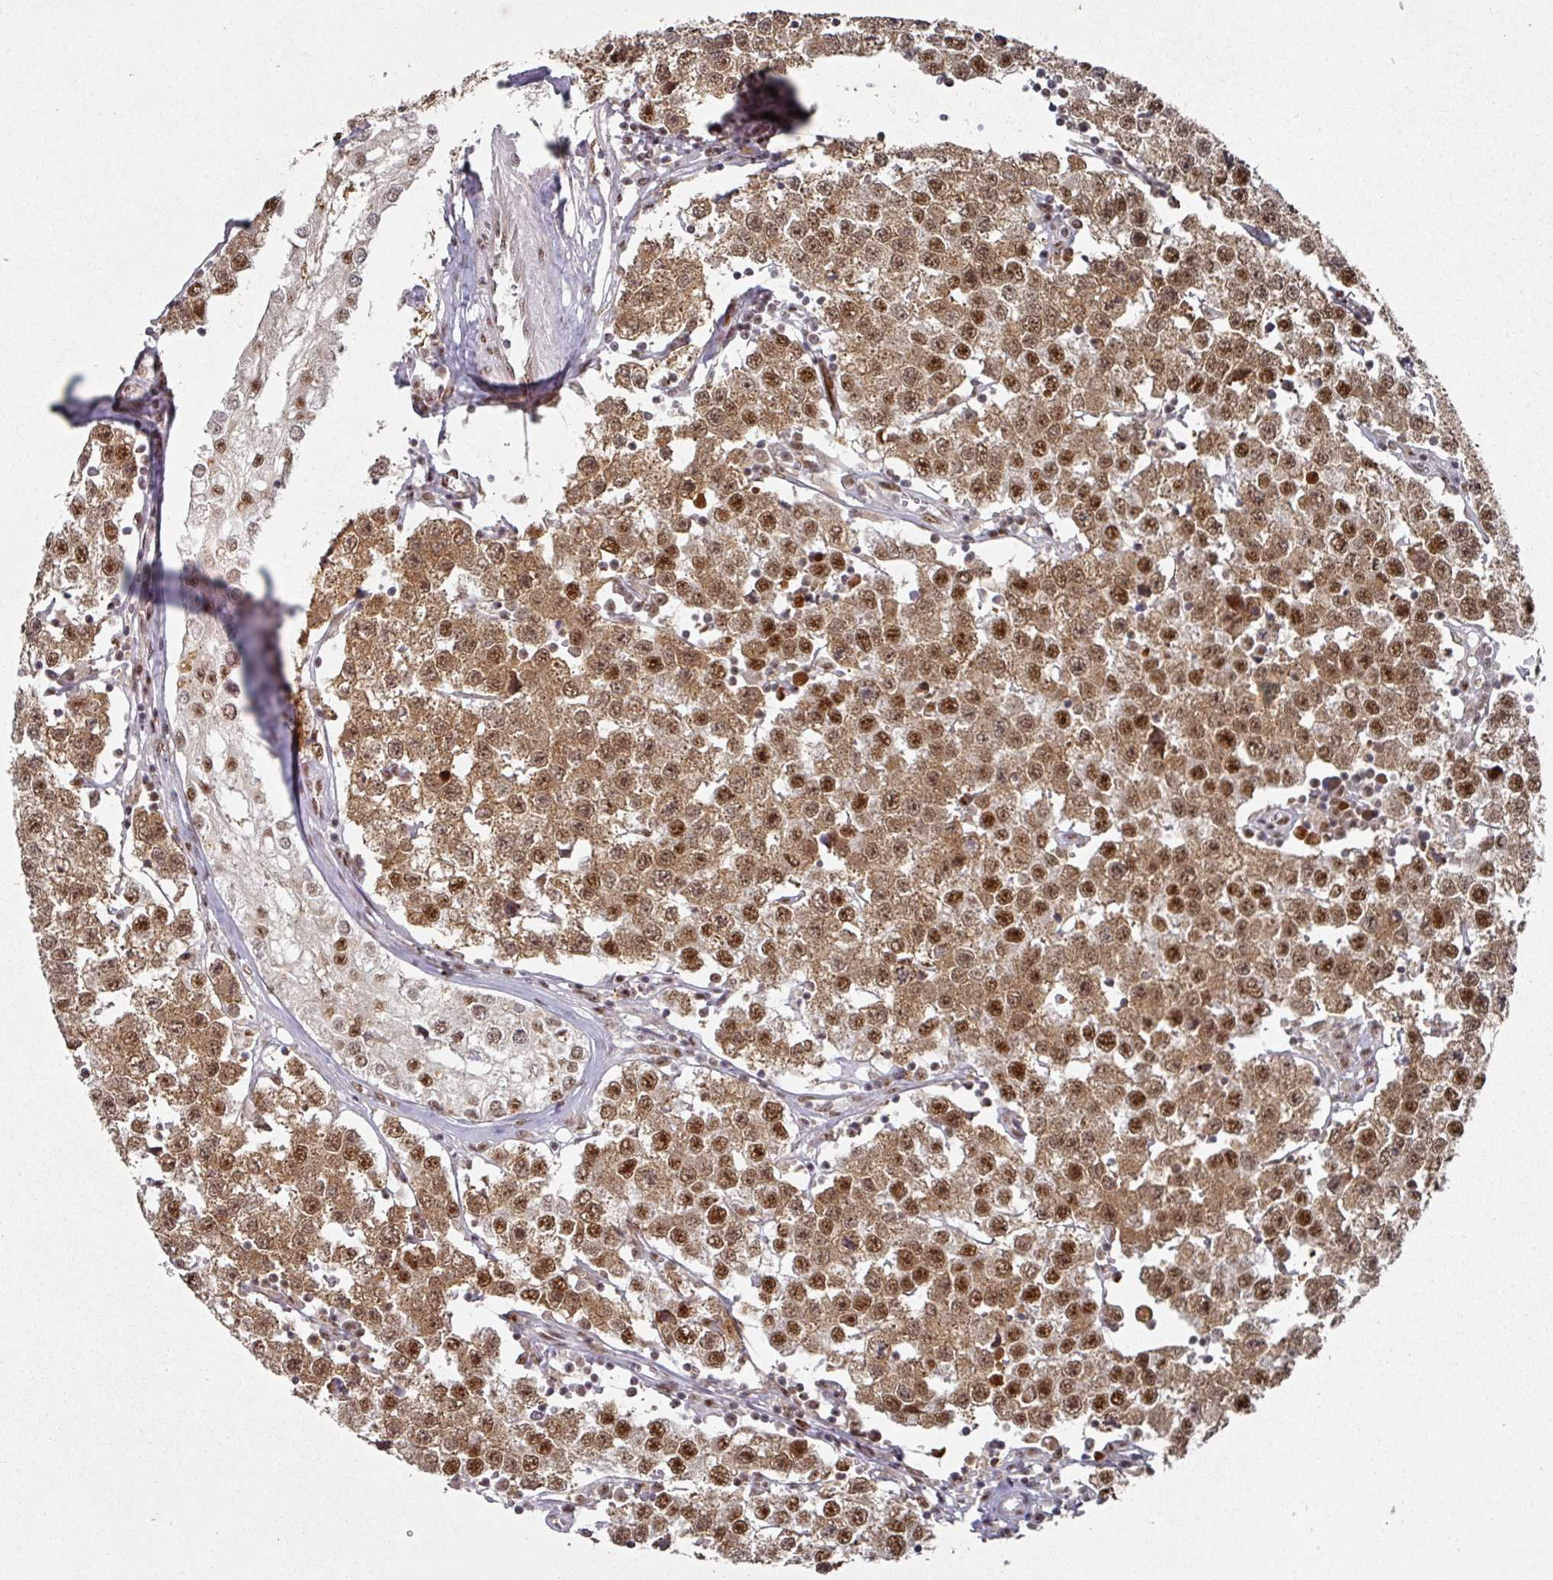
{"staining": {"intensity": "strong", "quantity": ">75%", "location": "cytoplasmic/membranous,nuclear"}, "tissue": "testis cancer", "cell_type": "Tumor cells", "image_type": "cancer", "snomed": [{"axis": "morphology", "description": "Seminoma, NOS"}, {"axis": "topography", "description": "Testis"}], "caption": "Strong cytoplasmic/membranous and nuclear positivity for a protein is present in about >75% of tumor cells of testis cancer using immunohistochemistry (IHC).", "gene": "MEPCE", "patient": {"sex": "male", "age": 34}}